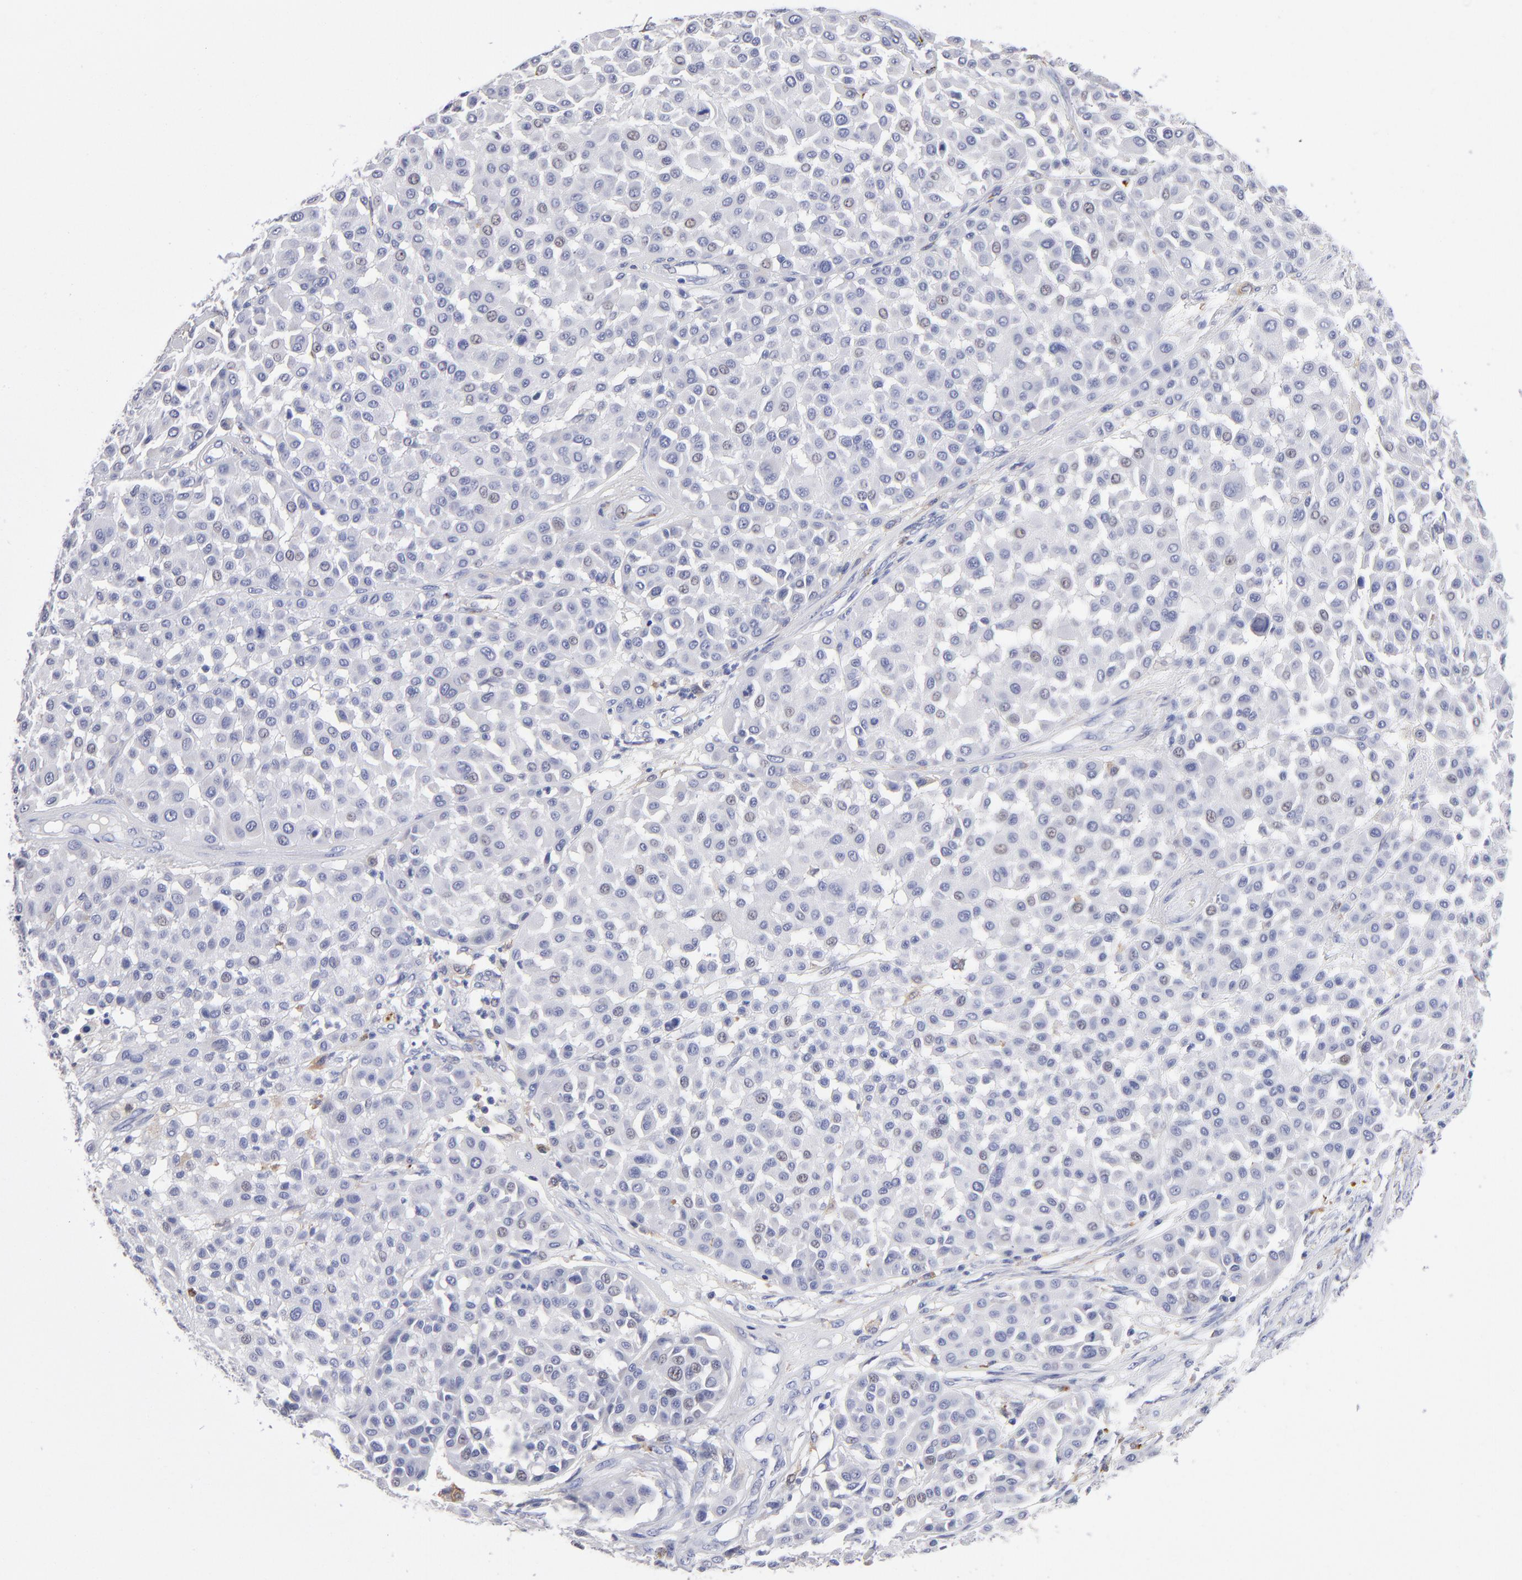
{"staining": {"intensity": "negative", "quantity": "none", "location": "none"}, "tissue": "melanoma", "cell_type": "Tumor cells", "image_type": "cancer", "snomed": [{"axis": "morphology", "description": "Malignant melanoma, Metastatic site"}, {"axis": "topography", "description": "Soft tissue"}], "caption": "This is an immunohistochemistry image of human melanoma. There is no positivity in tumor cells.", "gene": "CD180", "patient": {"sex": "male", "age": 41}}